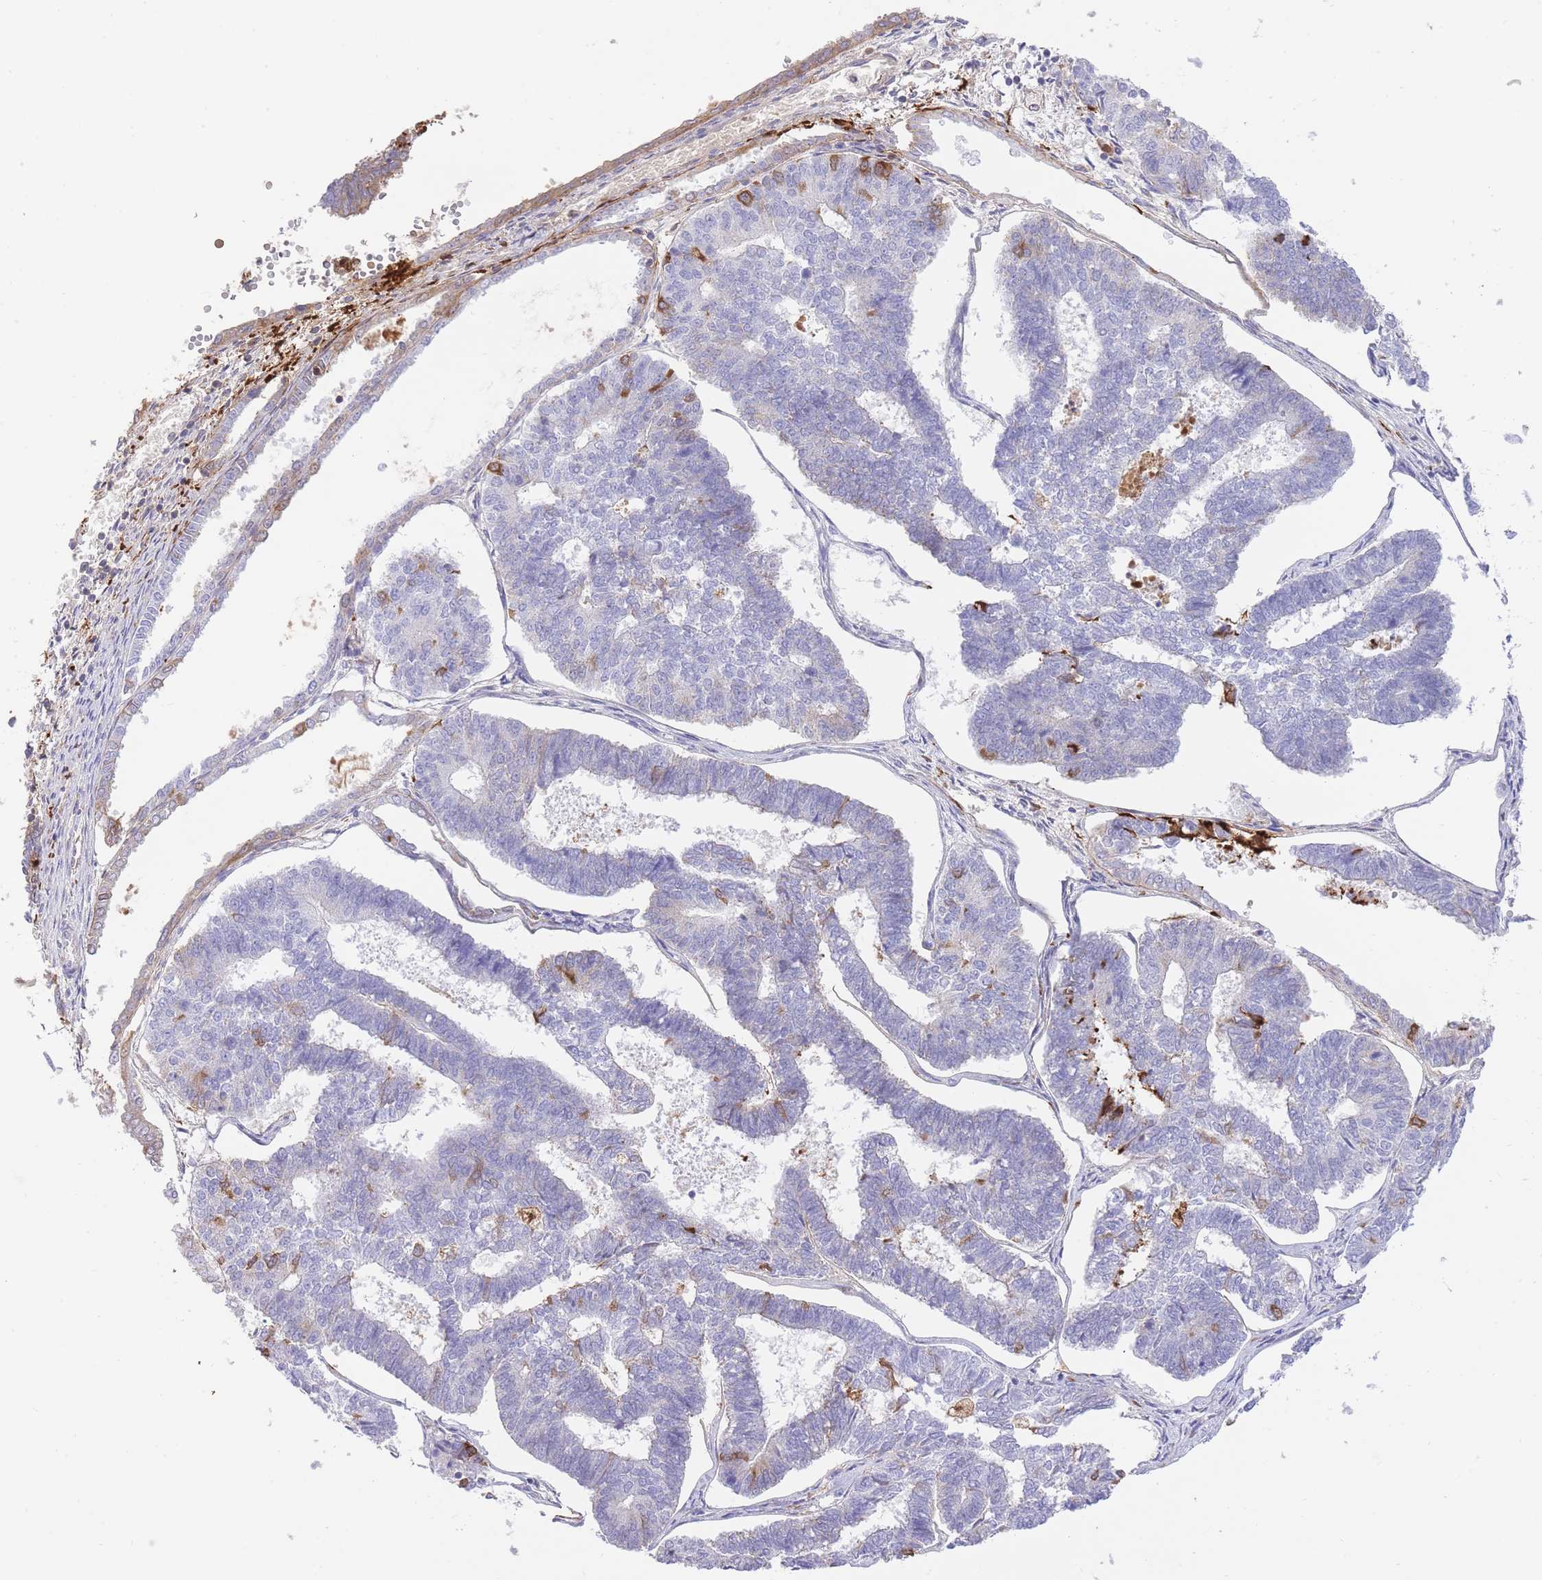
{"staining": {"intensity": "negative", "quantity": "none", "location": "none"}, "tissue": "endometrial cancer", "cell_type": "Tumor cells", "image_type": "cancer", "snomed": [{"axis": "morphology", "description": "Adenocarcinoma, NOS"}, {"axis": "topography", "description": "Endometrium"}], "caption": "IHC histopathology image of human adenocarcinoma (endometrial) stained for a protein (brown), which reveals no positivity in tumor cells.", "gene": "HRG", "patient": {"sex": "female", "age": 70}}